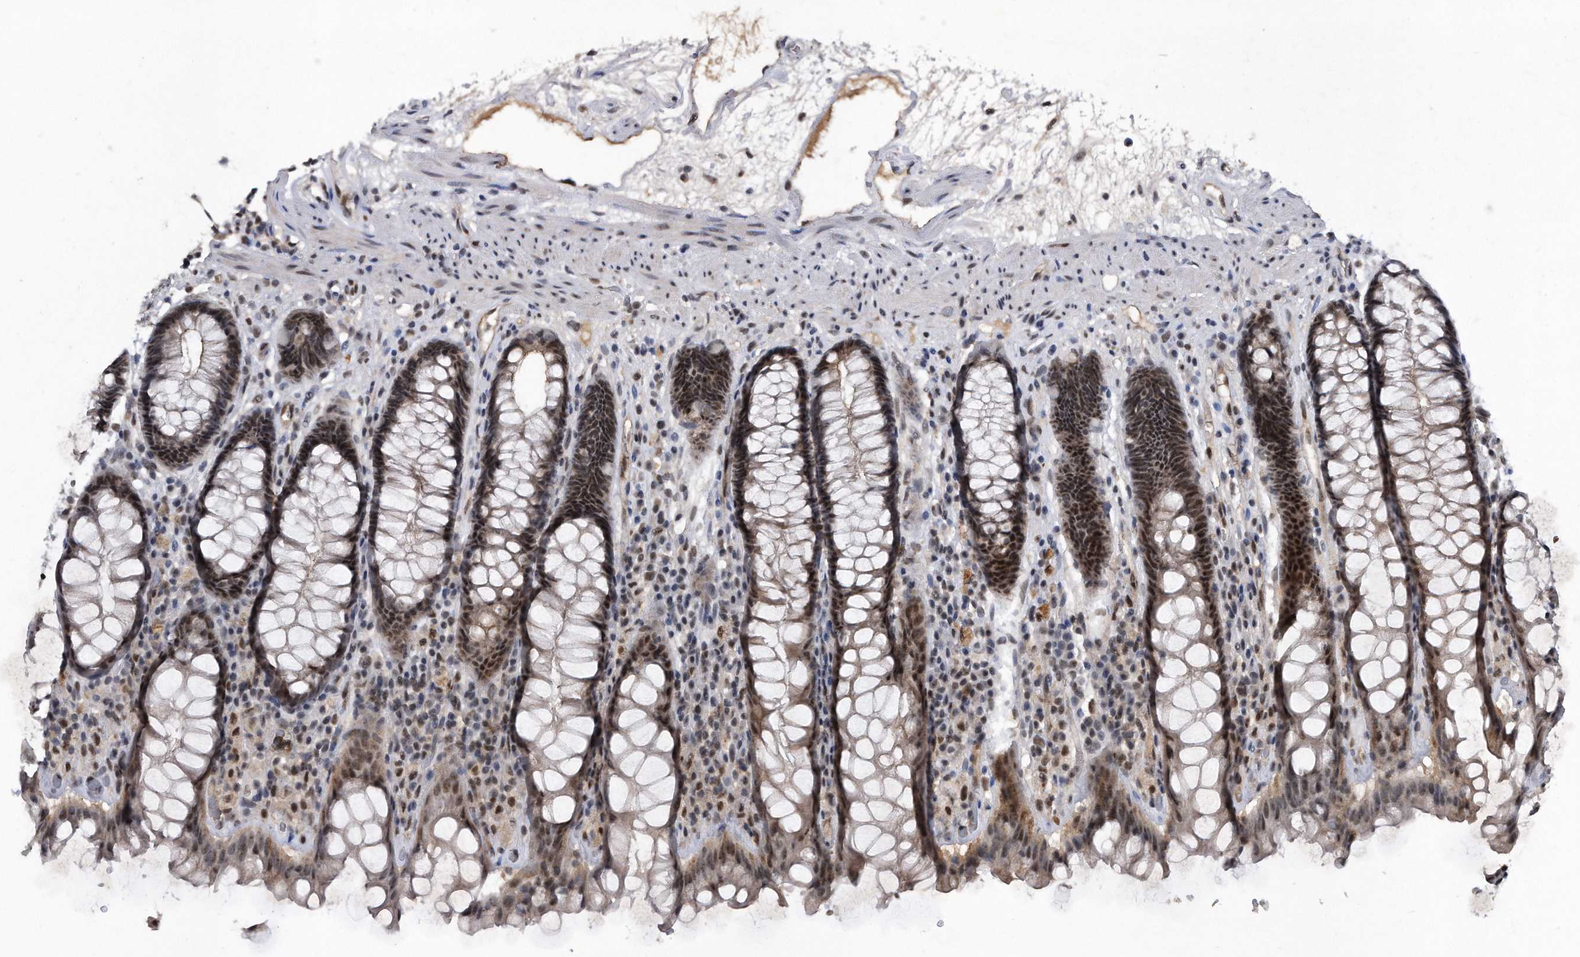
{"staining": {"intensity": "moderate", "quantity": ">75%", "location": "nuclear"}, "tissue": "rectum", "cell_type": "Glandular cells", "image_type": "normal", "snomed": [{"axis": "morphology", "description": "Normal tissue, NOS"}, {"axis": "topography", "description": "Rectum"}], "caption": "A brown stain labels moderate nuclear expression of a protein in glandular cells of normal human rectum.", "gene": "VIRMA", "patient": {"sex": "male", "age": 64}}